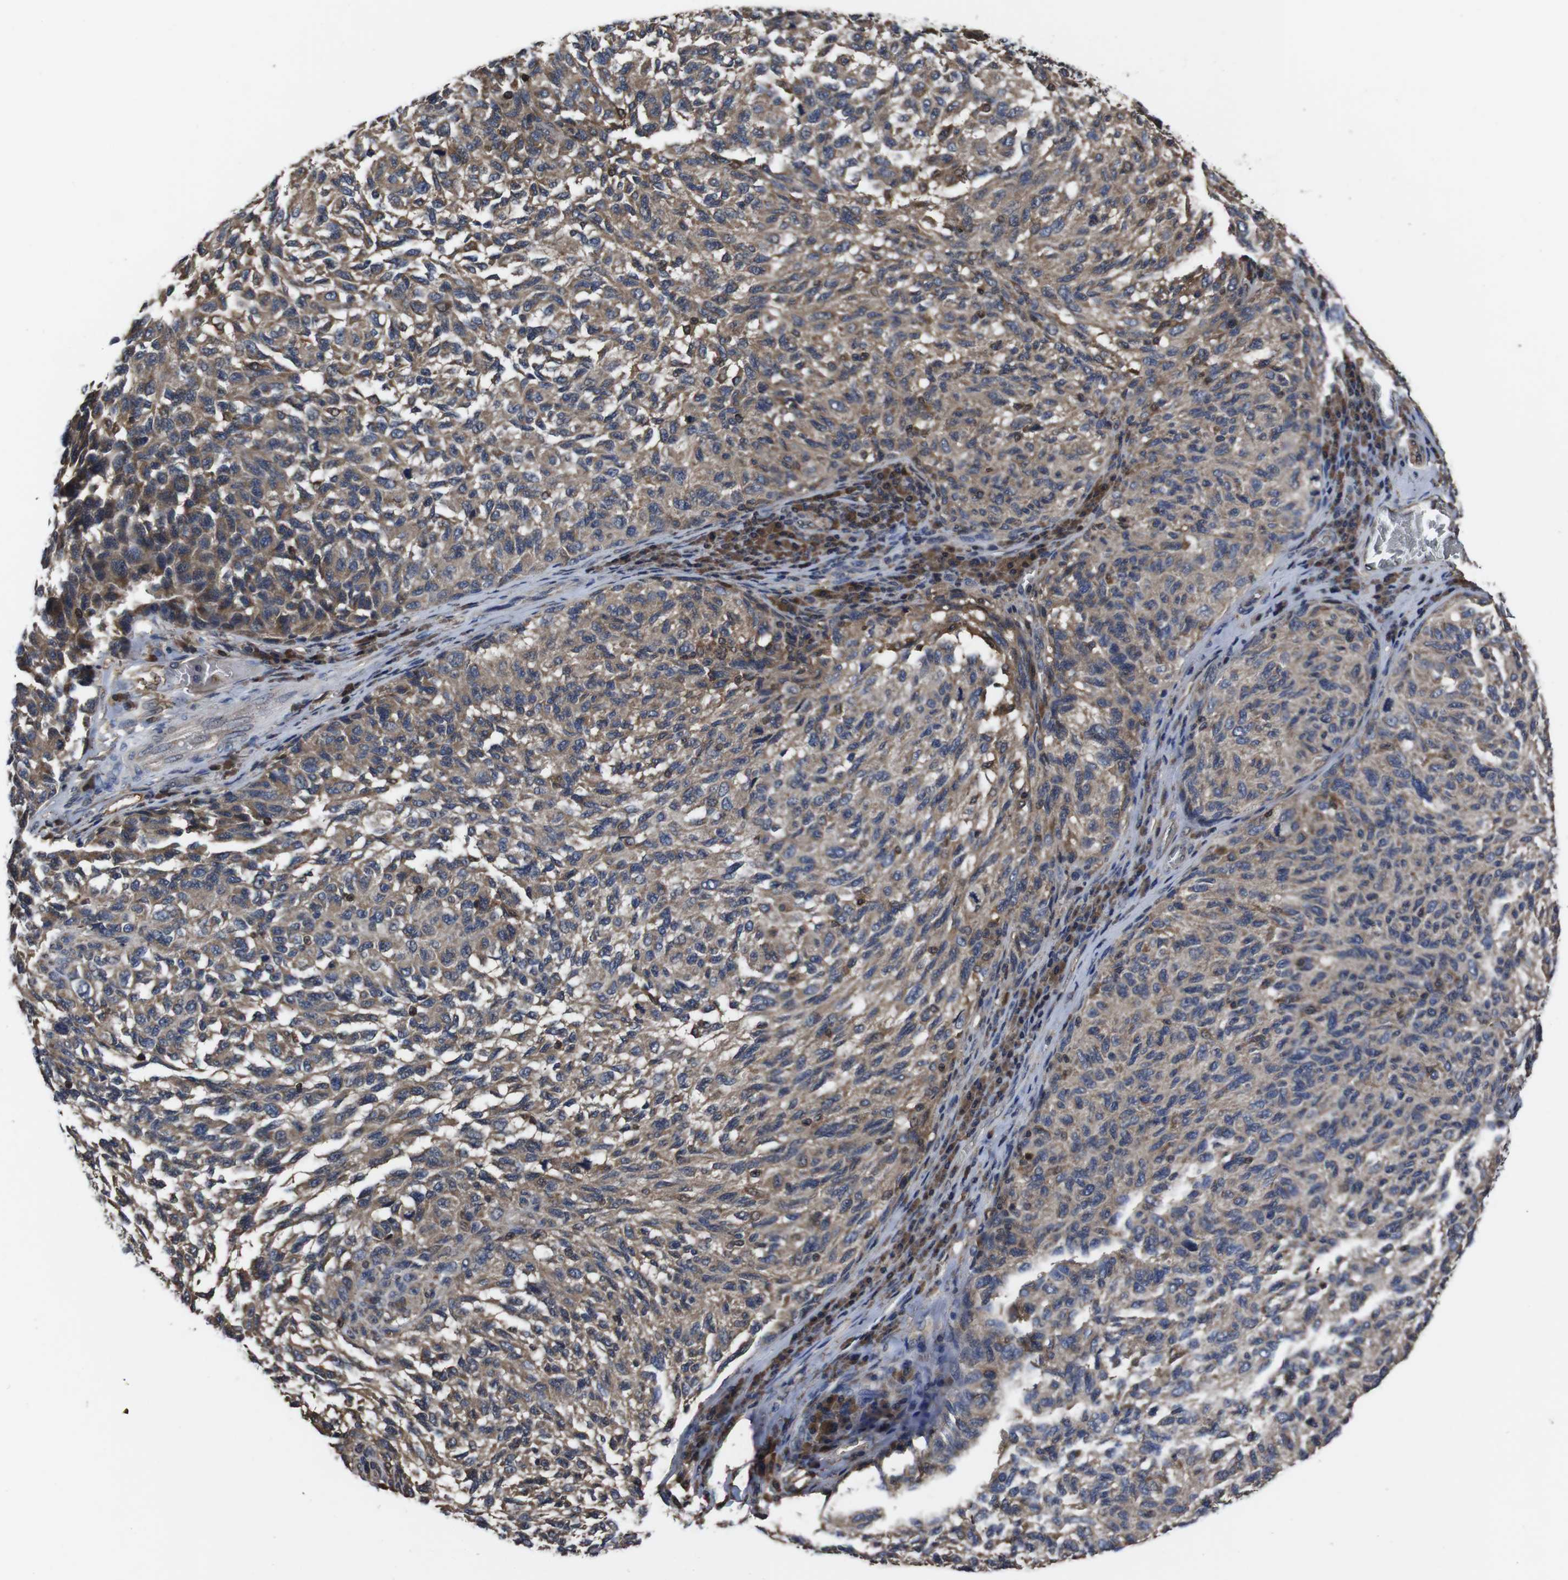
{"staining": {"intensity": "weak", "quantity": ">75%", "location": "cytoplasmic/membranous"}, "tissue": "melanoma", "cell_type": "Tumor cells", "image_type": "cancer", "snomed": [{"axis": "morphology", "description": "Malignant melanoma, NOS"}, {"axis": "topography", "description": "Skin"}], "caption": "High-magnification brightfield microscopy of malignant melanoma stained with DAB (3,3'-diaminobenzidine) (brown) and counterstained with hematoxylin (blue). tumor cells exhibit weak cytoplasmic/membranous positivity is identified in approximately>75% of cells. The staining is performed using DAB brown chromogen to label protein expression. The nuclei are counter-stained blue using hematoxylin.", "gene": "CXCL11", "patient": {"sex": "female", "age": 73}}